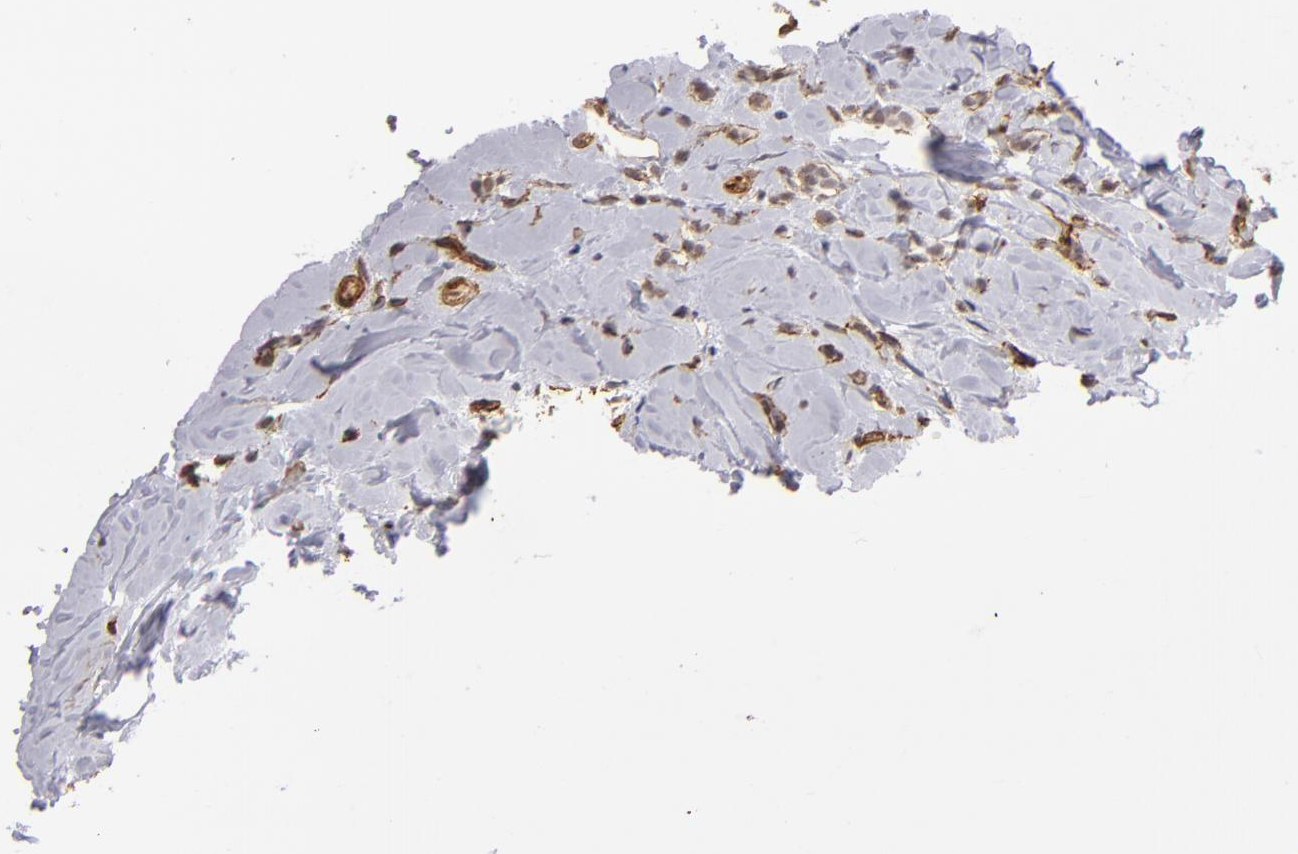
{"staining": {"intensity": "negative", "quantity": "none", "location": "none"}, "tissue": "breast cancer", "cell_type": "Tumor cells", "image_type": "cancer", "snomed": [{"axis": "morphology", "description": "Lobular carcinoma"}, {"axis": "topography", "description": "Breast"}], "caption": "Tumor cells are negative for brown protein staining in breast lobular carcinoma. Nuclei are stained in blue.", "gene": "LAMC1", "patient": {"sex": "female", "age": 64}}